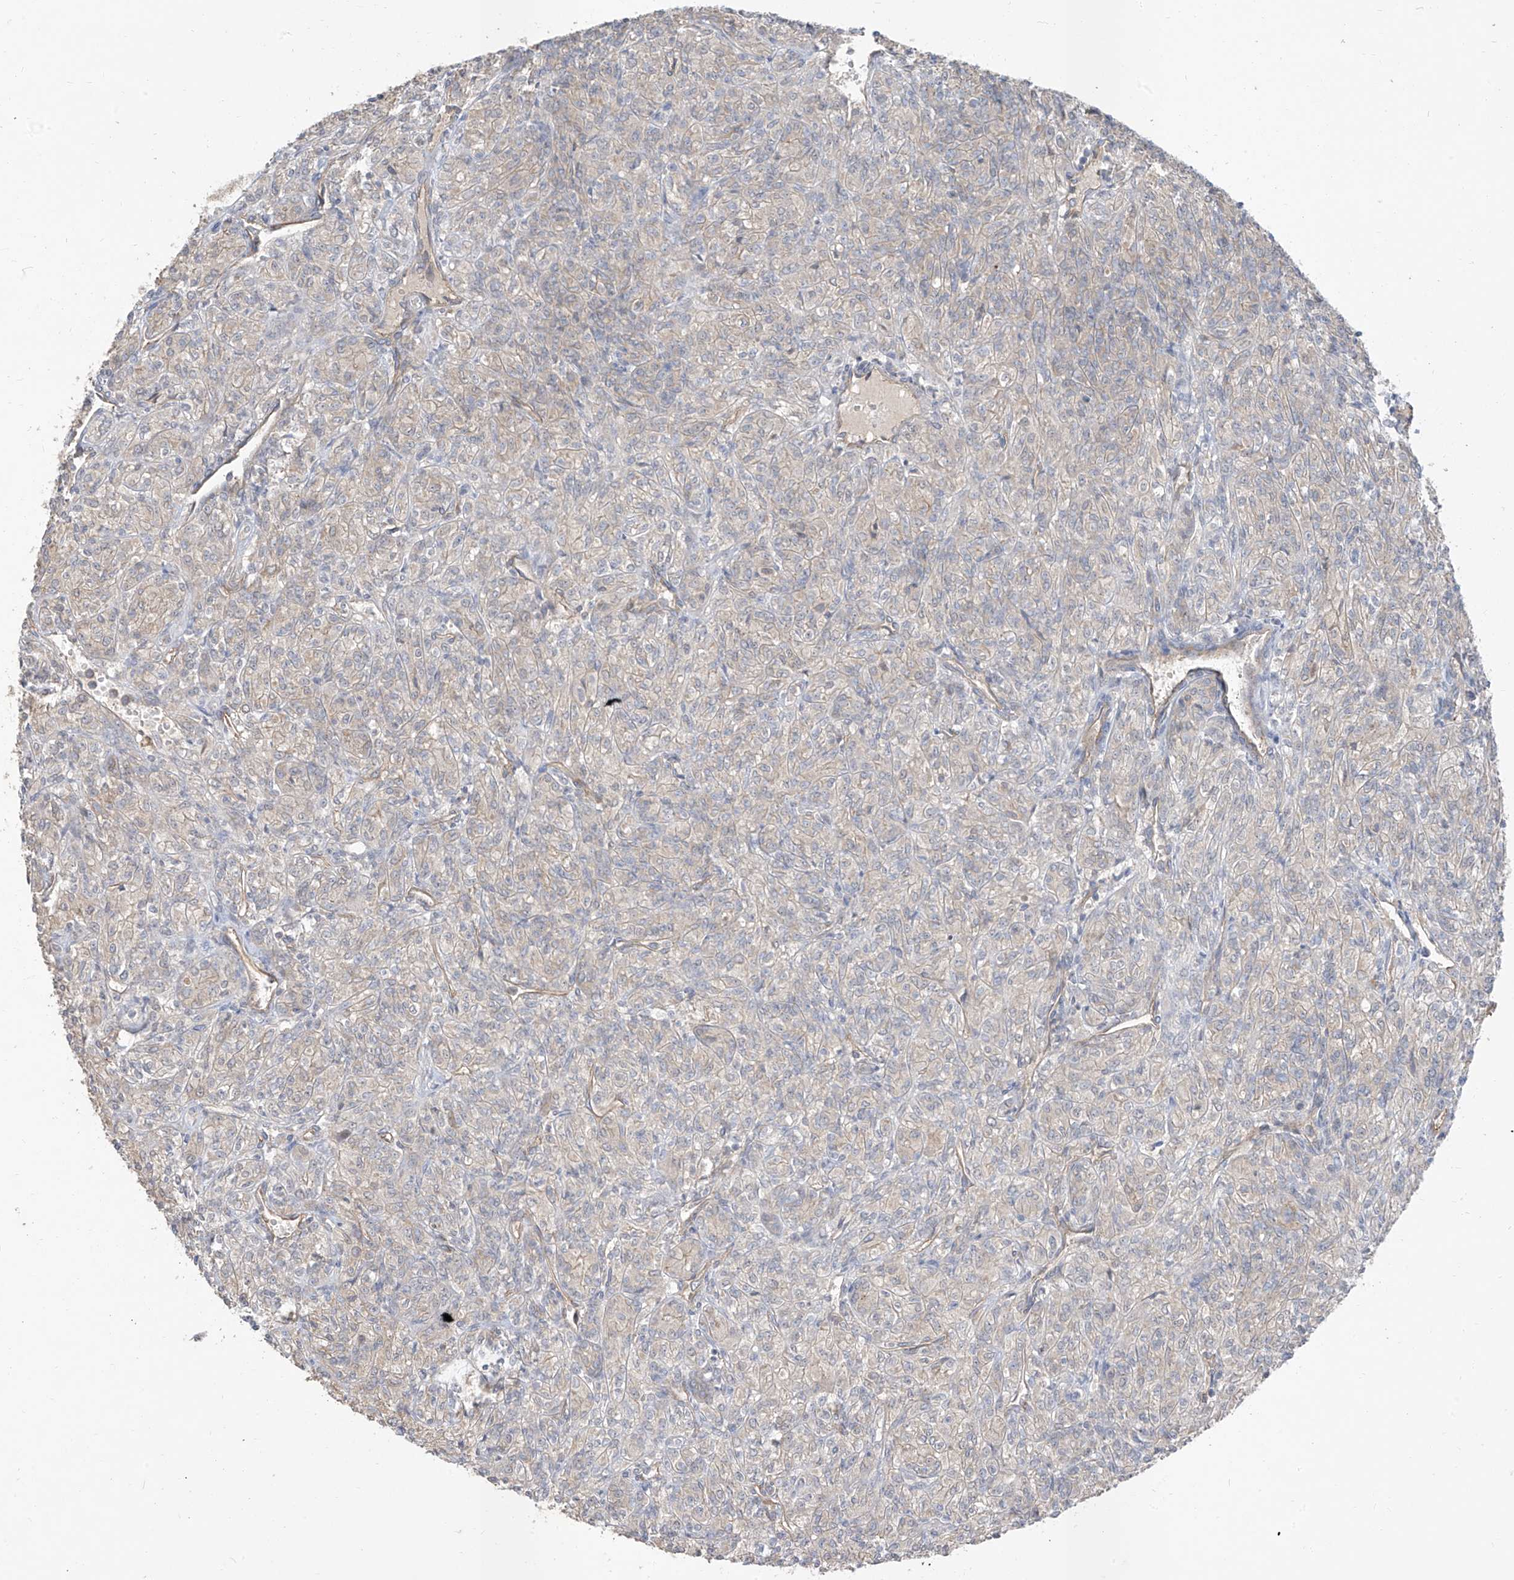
{"staining": {"intensity": "negative", "quantity": "none", "location": "none"}, "tissue": "renal cancer", "cell_type": "Tumor cells", "image_type": "cancer", "snomed": [{"axis": "morphology", "description": "Adenocarcinoma, NOS"}, {"axis": "topography", "description": "Kidney"}], "caption": "The image exhibits no staining of tumor cells in renal cancer (adenocarcinoma).", "gene": "EPHX4", "patient": {"sex": "male", "age": 77}}